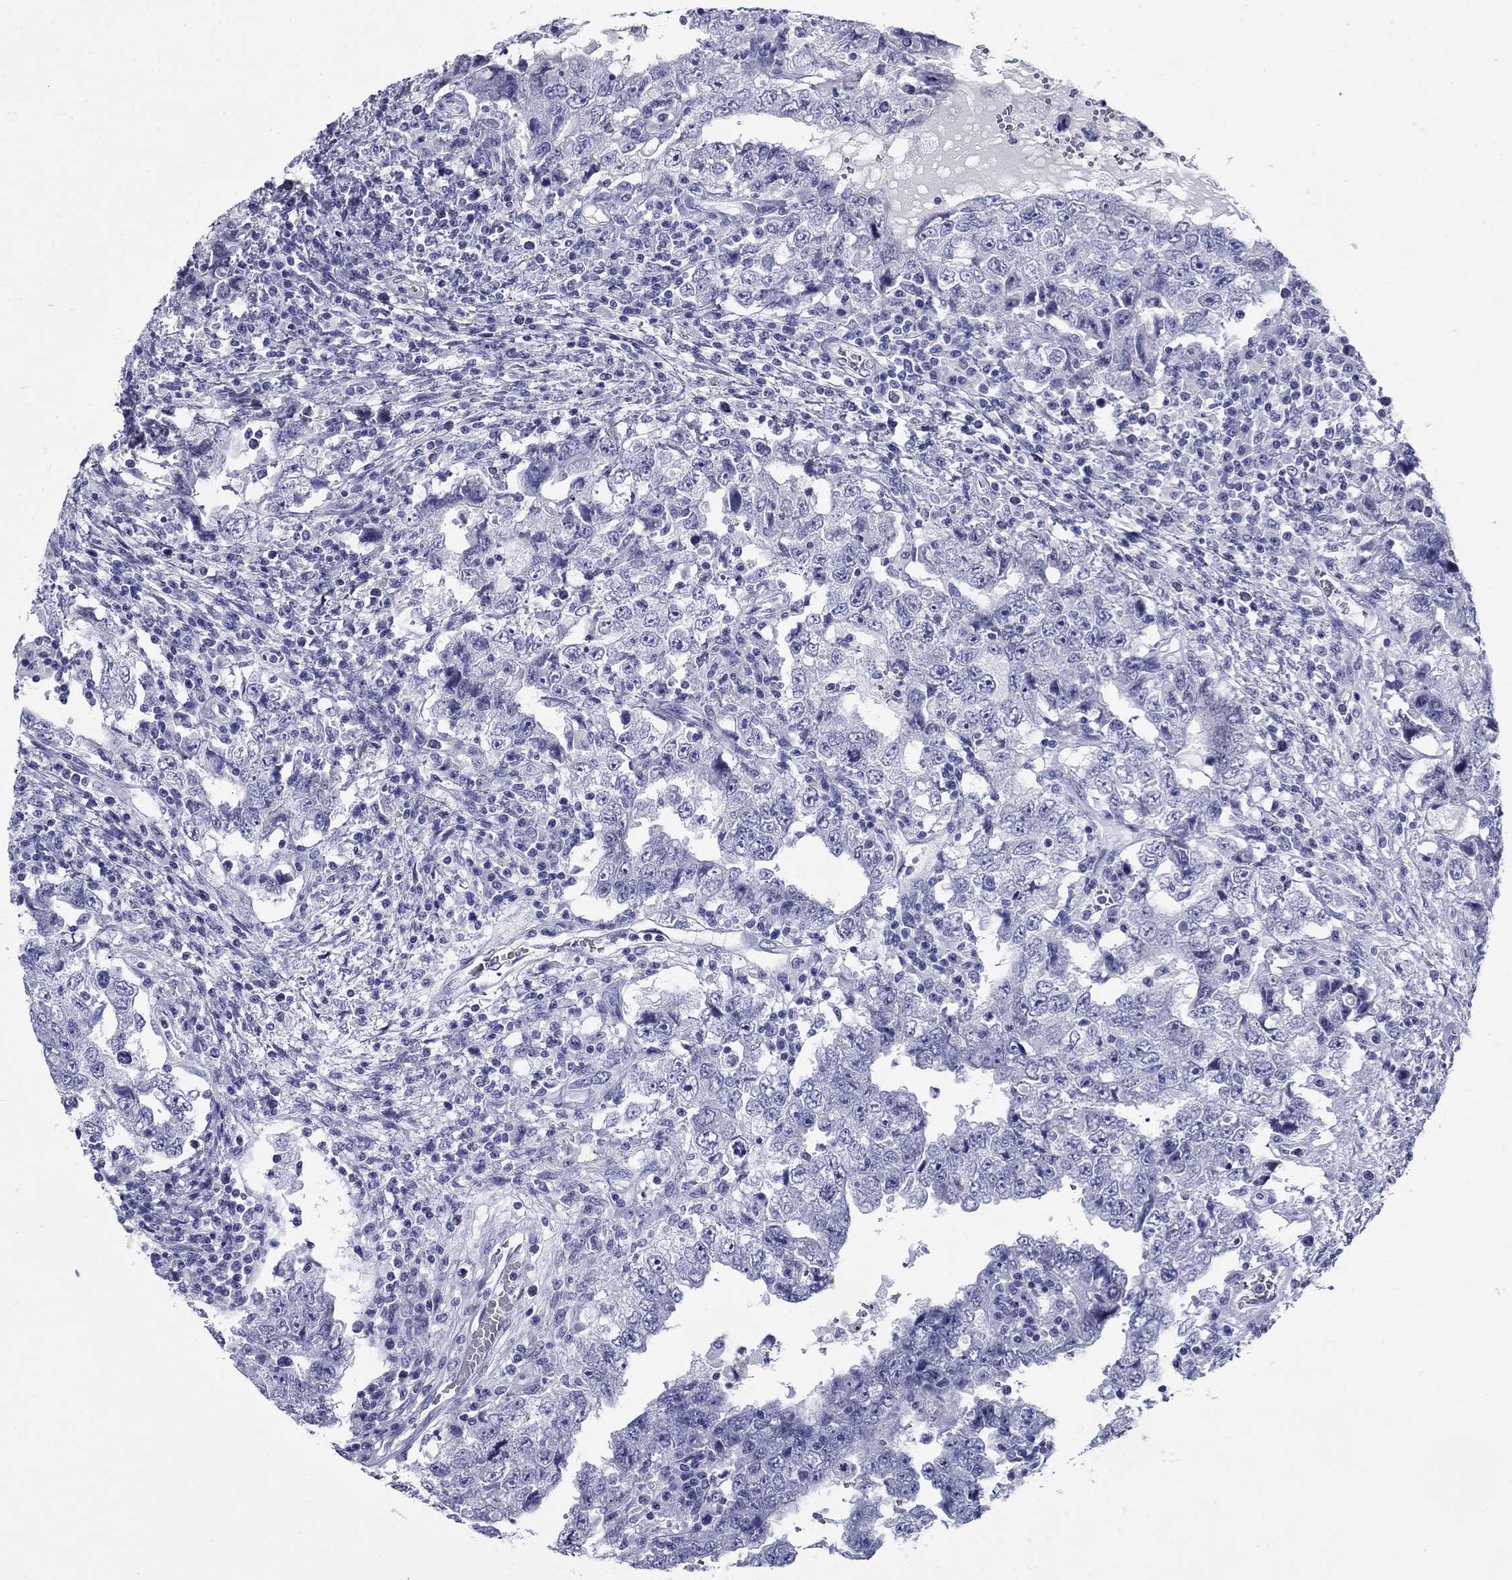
{"staining": {"intensity": "negative", "quantity": "none", "location": "none"}, "tissue": "testis cancer", "cell_type": "Tumor cells", "image_type": "cancer", "snomed": [{"axis": "morphology", "description": "Carcinoma, Embryonal, NOS"}, {"axis": "topography", "description": "Testis"}], "caption": "An IHC micrograph of testis embryonal carcinoma is shown. There is no staining in tumor cells of testis embryonal carcinoma. Nuclei are stained in blue.", "gene": "C4orf19", "patient": {"sex": "male", "age": 26}}